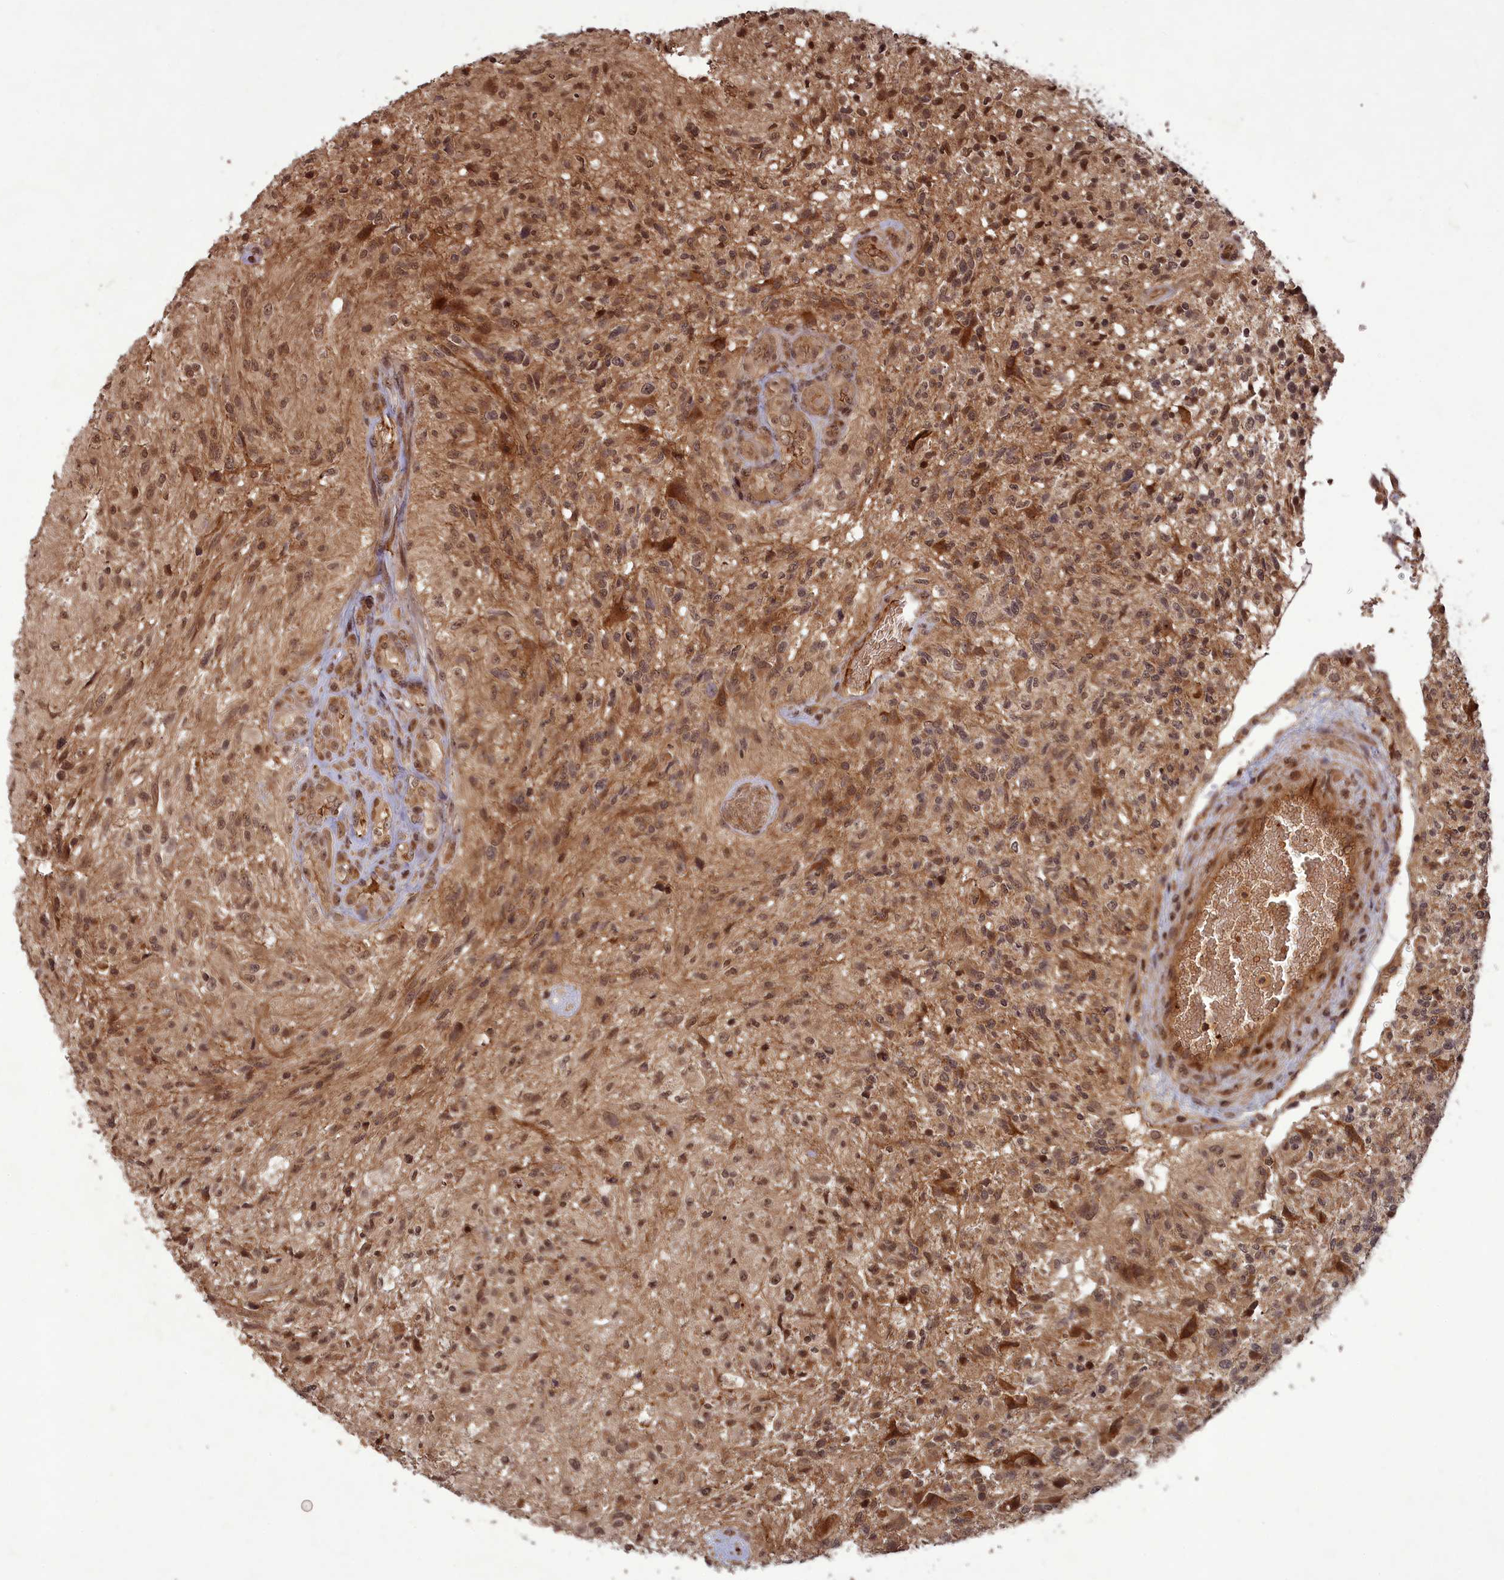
{"staining": {"intensity": "moderate", "quantity": ">75%", "location": "cytoplasmic/membranous,nuclear"}, "tissue": "glioma", "cell_type": "Tumor cells", "image_type": "cancer", "snomed": [{"axis": "morphology", "description": "Glioma, malignant, High grade"}, {"axis": "topography", "description": "Brain"}], "caption": "Protein expression by immunohistochemistry shows moderate cytoplasmic/membranous and nuclear expression in approximately >75% of tumor cells in malignant glioma (high-grade).", "gene": "SRMS", "patient": {"sex": "male", "age": 56}}